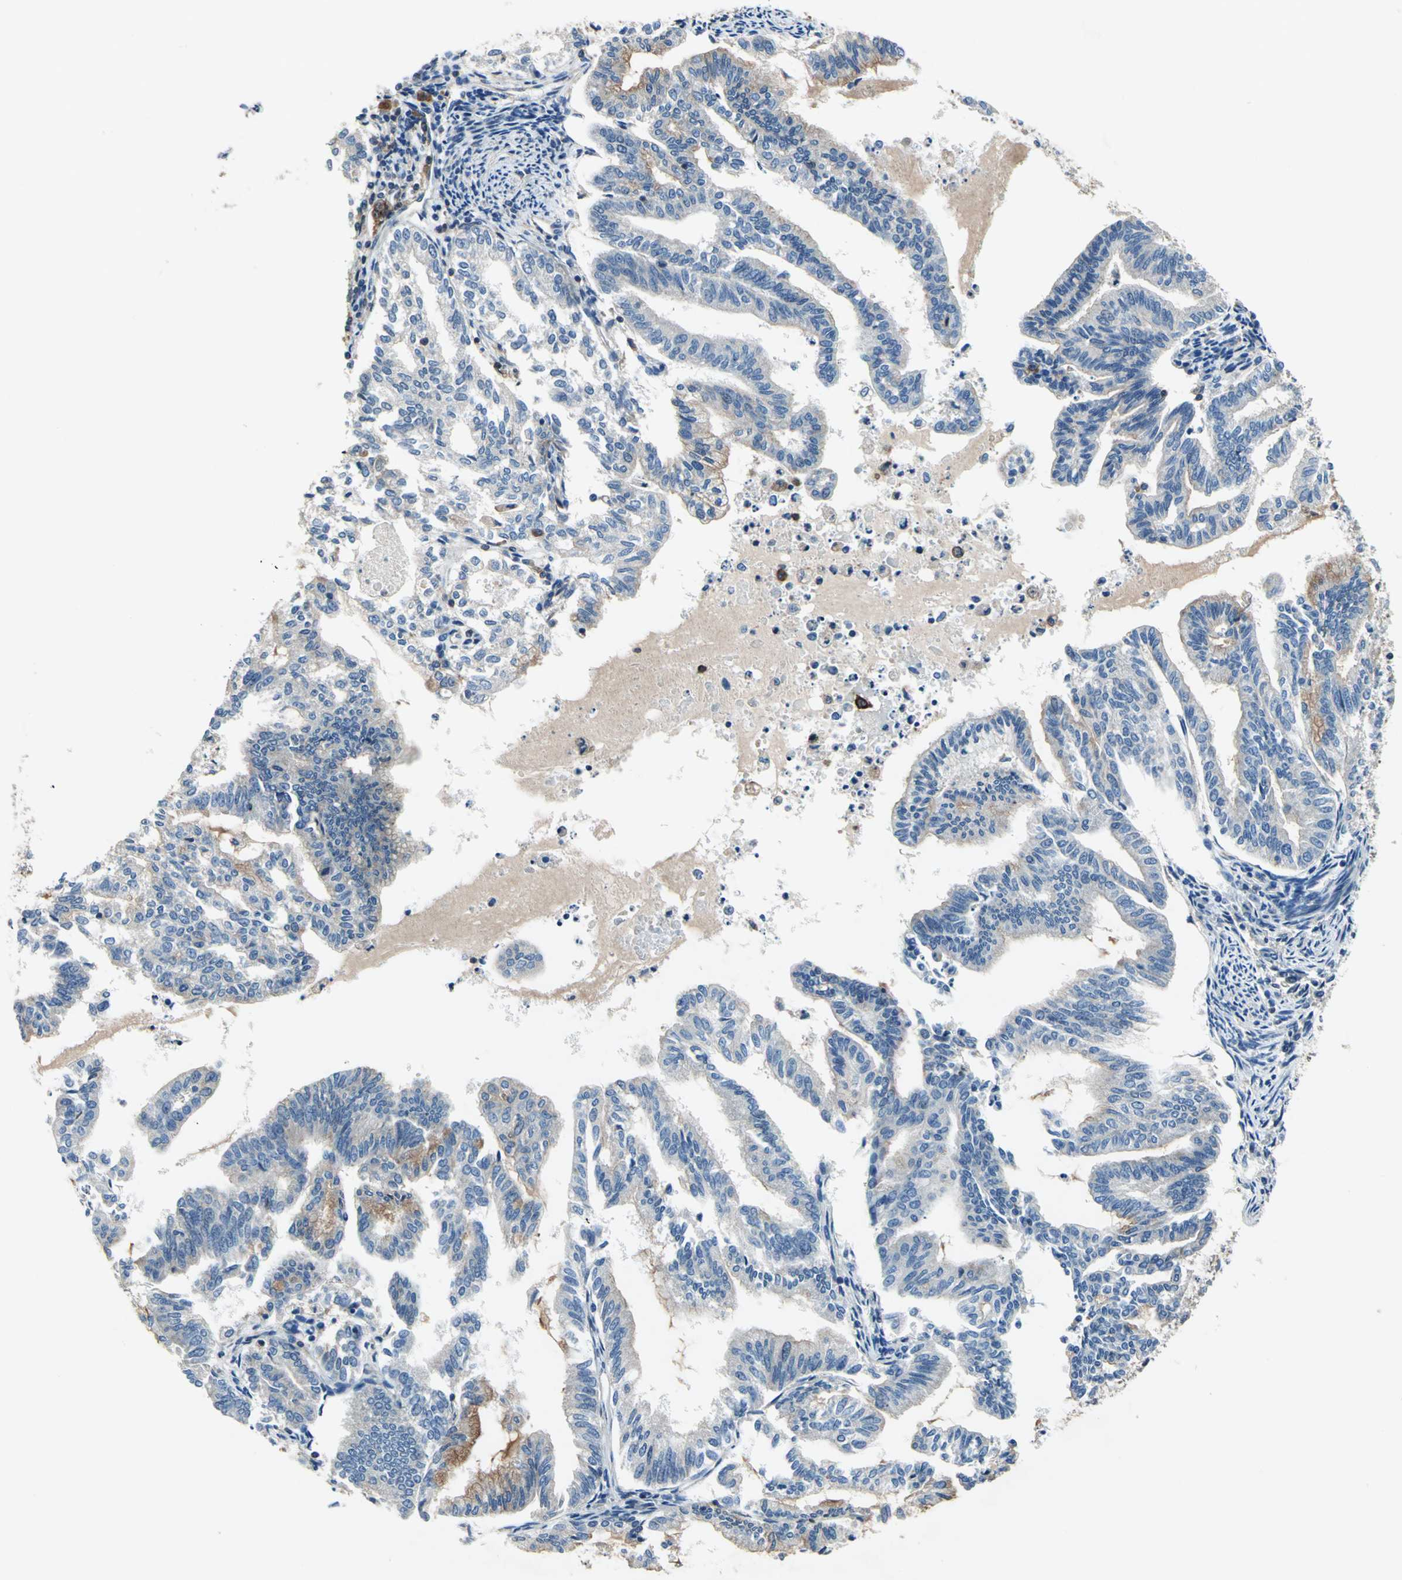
{"staining": {"intensity": "moderate", "quantity": "<25%", "location": "cytoplasmic/membranous"}, "tissue": "endometrial cancer", "cell_type": "Tumor cells", "image_type": "cancer", "snomed": [{"axis": "morphology", "description": "Adenocarcinoma, NOS"}, {"axis": "topography", "description": "Endometrium"}], "caption": "Protein staining displays moderate cytoplasmic/membranous staining in approximately <25% of tumor cells in adenocarcinoma (endometrial). The protein is stained brown, and the nuclei are stained in blue (DAB (3,3'-diaminobenzidine) IHC with brightfield microscopy, high magnification).", "gene": "DDX3Y", "patient": {"sex": "female", "age": 79}}